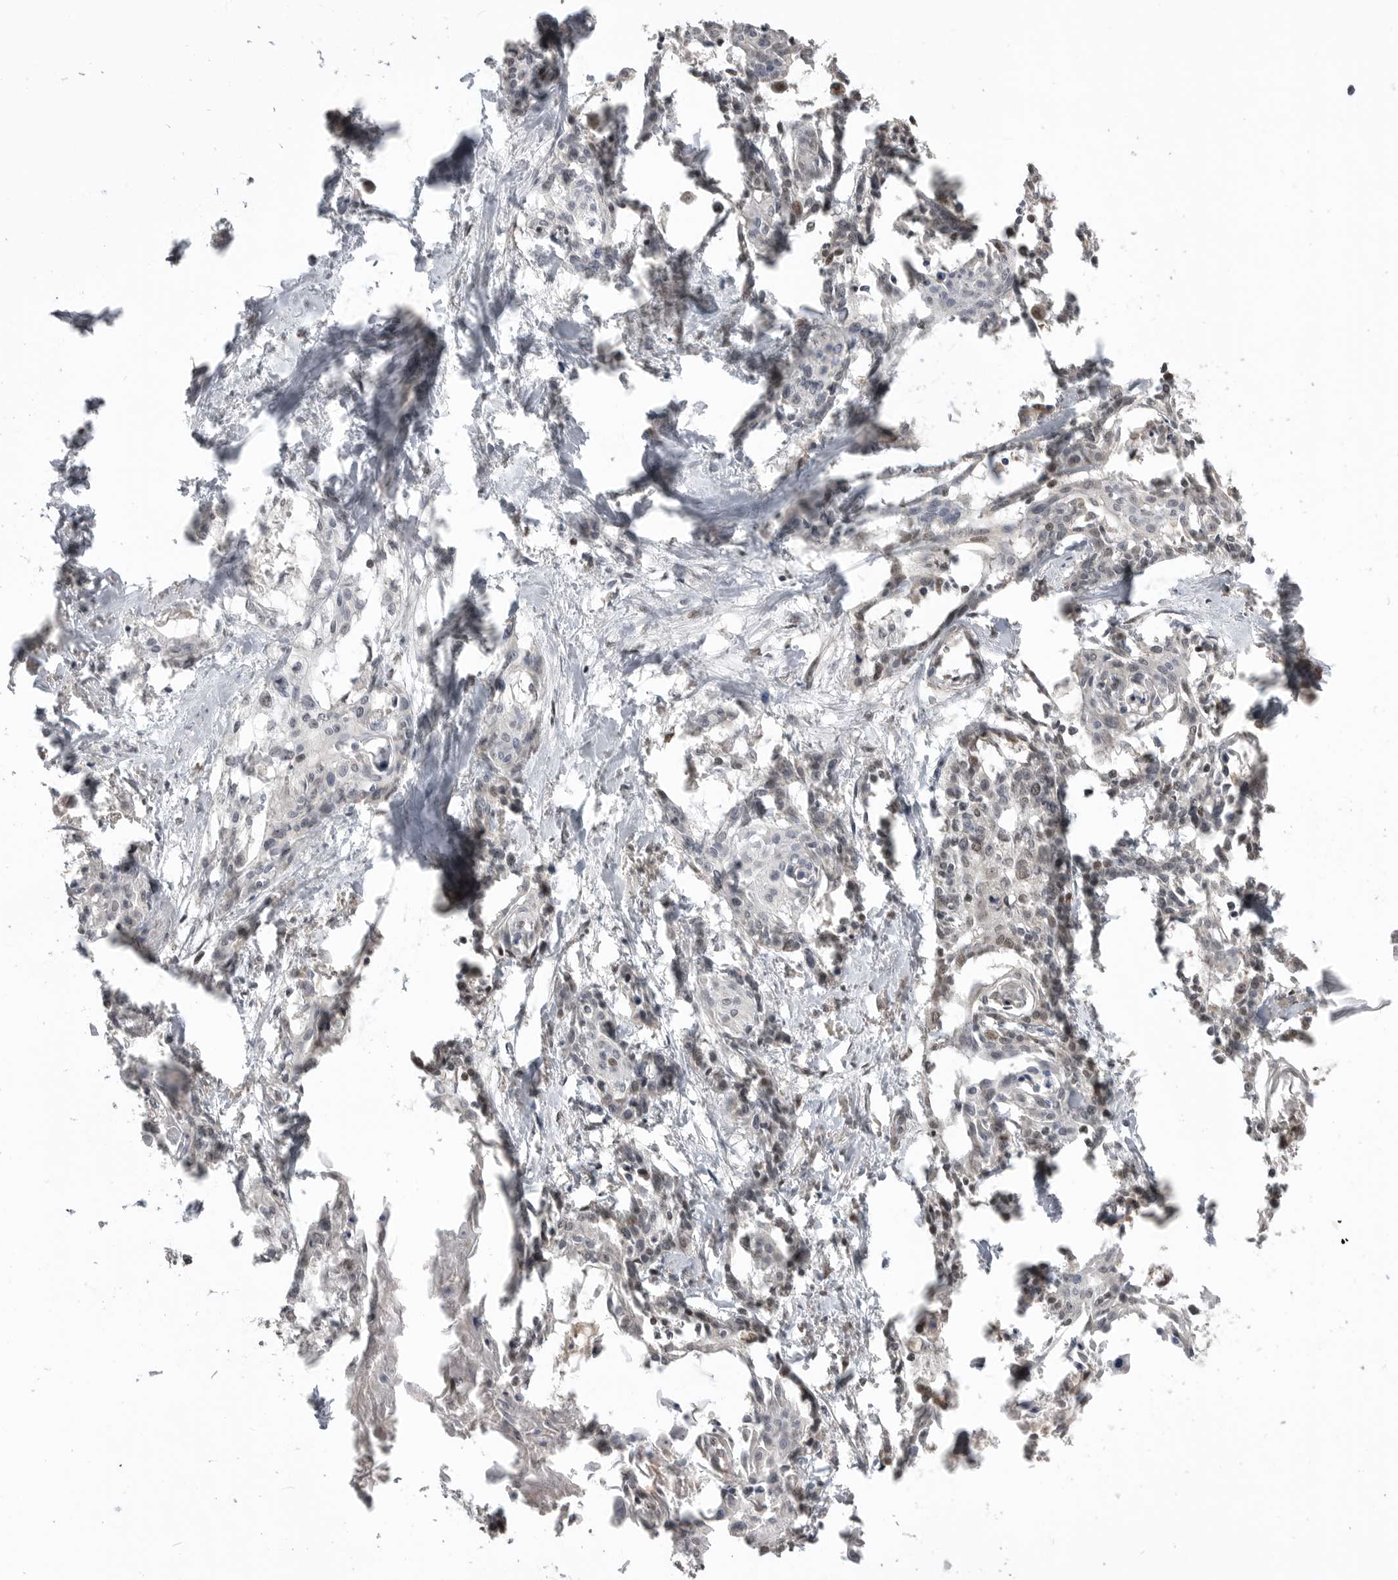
{"staining": {"intensity": "weak", "quantity": ">75%", "location": "nuclear"}, "tissue": "cervical cancer", "cell_type": "Tumor cells", "image_type": "cancer", "snomed": [{"axis": "morphology", "description": "Squamous cell carcinoma, NOS"}, {"axis": "topography", "description": "Cervix"}], "caption": "This is an image of IHC staining of cervical squamous cell carcinoma, which shows weak positivity in the nuclear of tumor cells.", "gene": "SMARCC1", "patient": {"sex": "female", "age": 57}}